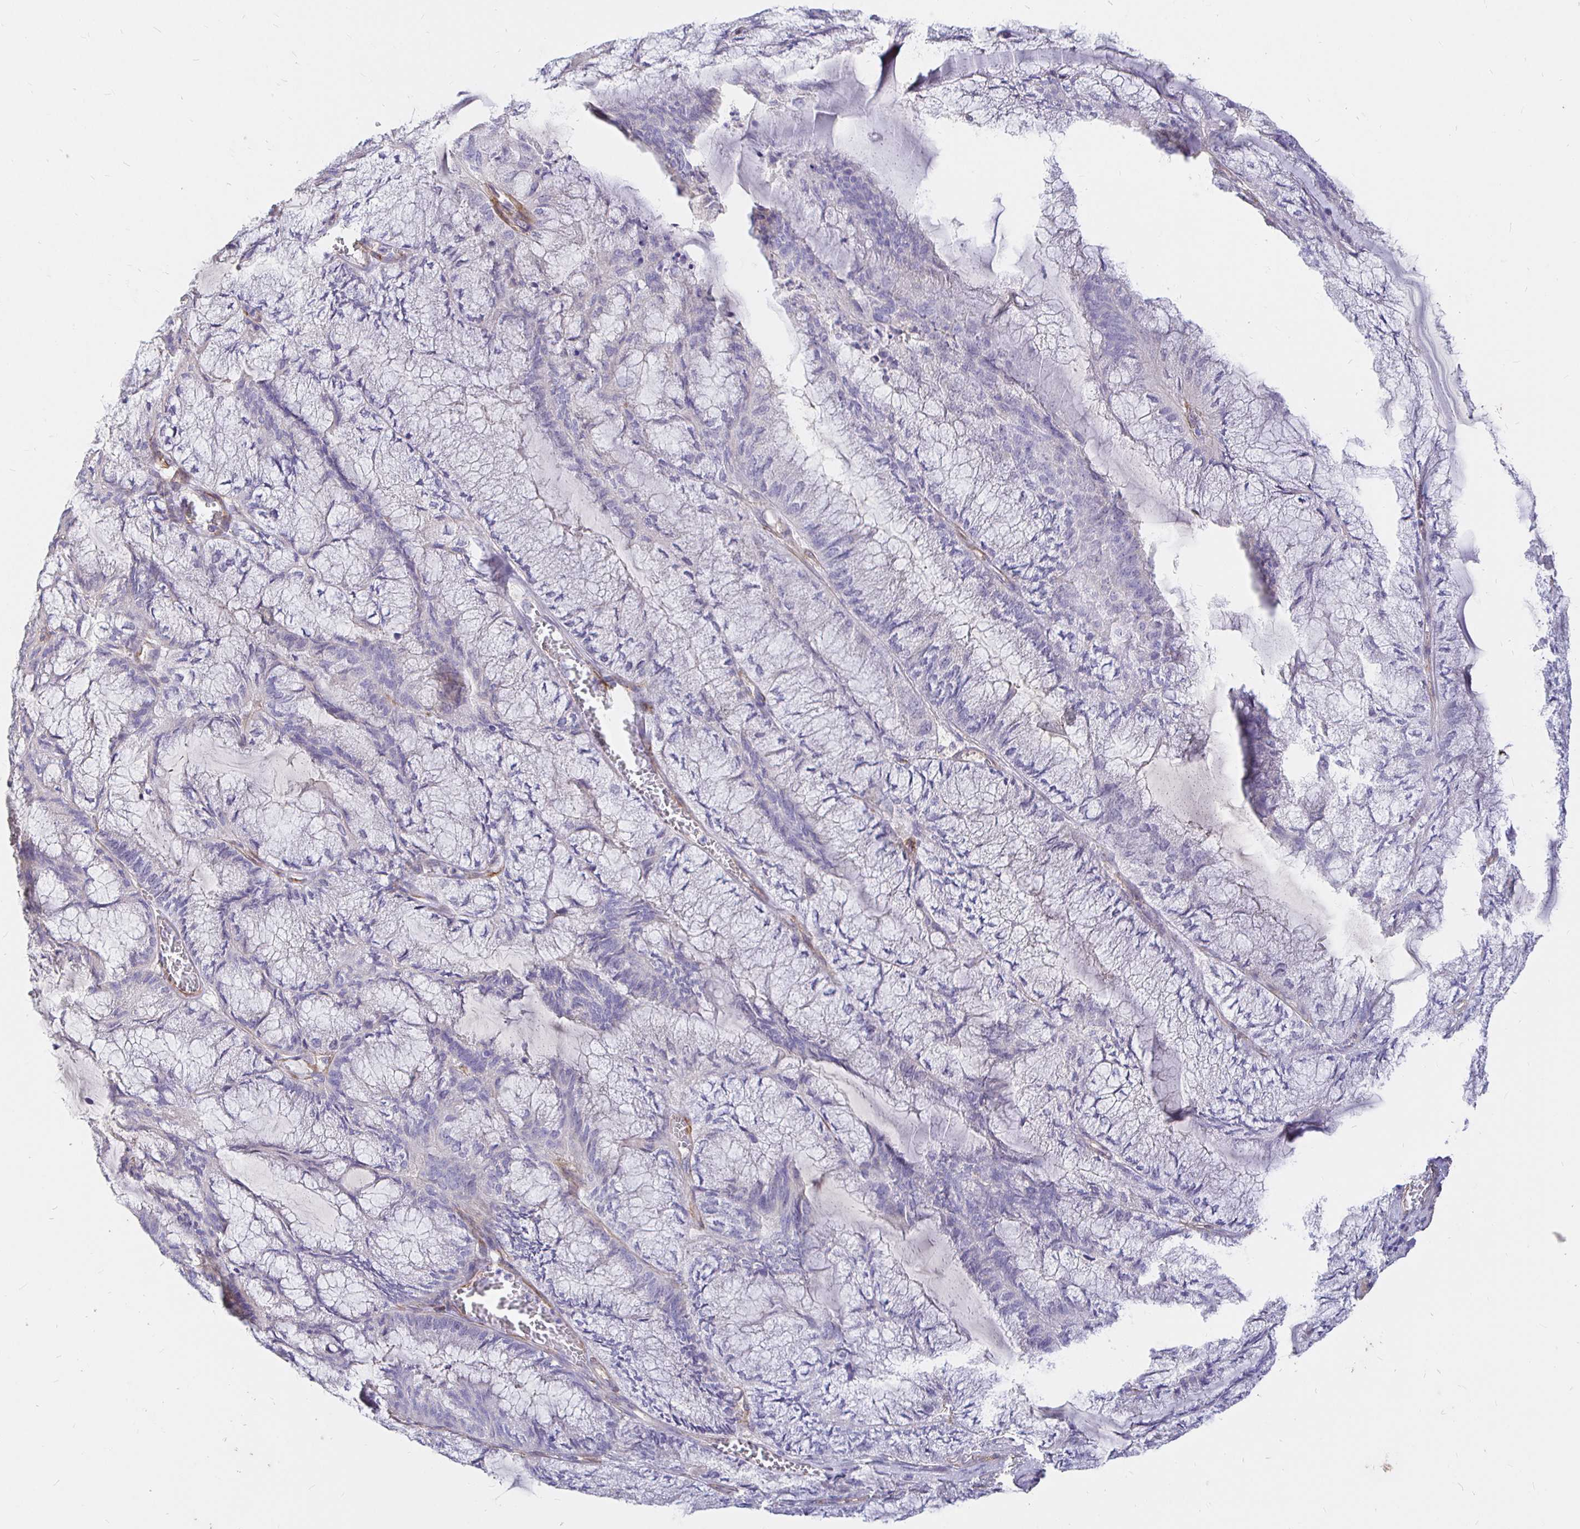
{"staining": {"intensity": "negative", "quantity": "none", "location": "none"}, "tissue": "endometrial cancer", "cell_type": "Tumor cells", "image_type": "cancer", "snomed": [{"axis": "morphology", "description": "Carcinoma, NOS"}, {"axis": "topography", "description": "Endometrium"}], "caption": "High magnification brightfield microscopy of endometrial cancer (carcinoma) stained with DAB (3,3'-diaminobenzidine) (brown) and counterstained with hematoxylin (blue): tumor cells show no significant positivity.", "gene": "PALM2AKAP2", "patient": {"sex": "female", "age": 62}}